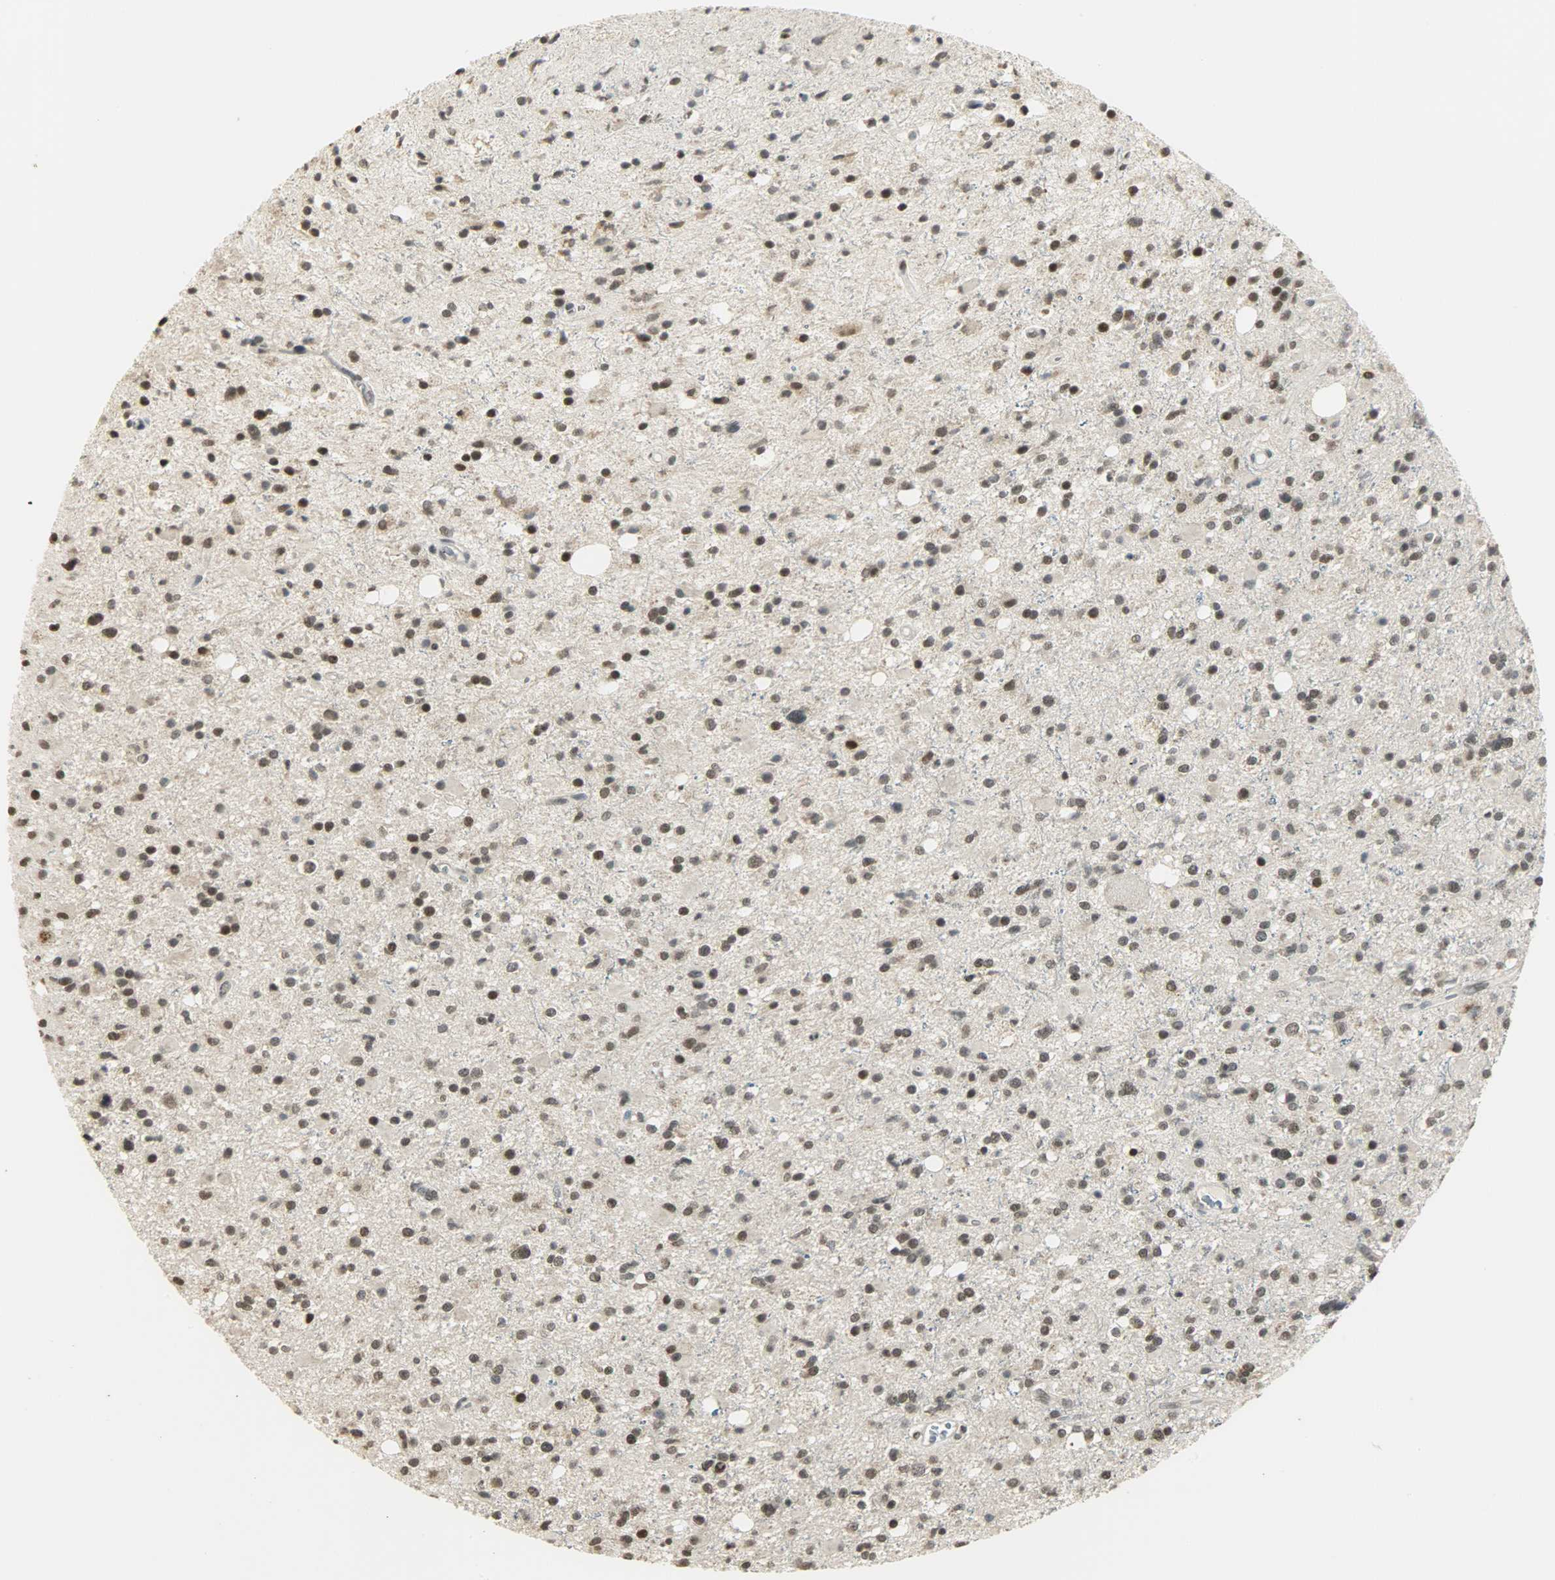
{"staining": {"intensity": "moderate", "quantity": "25%-75%", "location": "nuclear"}, "tissue": "glioma", "cell_type": "Tumor cells", "image_type": "cancer", "snomed": [{"axis": "morphology", "description": "Glioma, malignant, High grade"}, {"axis": "topography", "description": "Brain"}], "caption": "This is an image of immunohistochemistry (IHC) staining of glioma, which shows moderate staining in the nuclear of tumor cells.", "gene": "SMARCA5", "patient": {"sex": "male", "age": 33}}